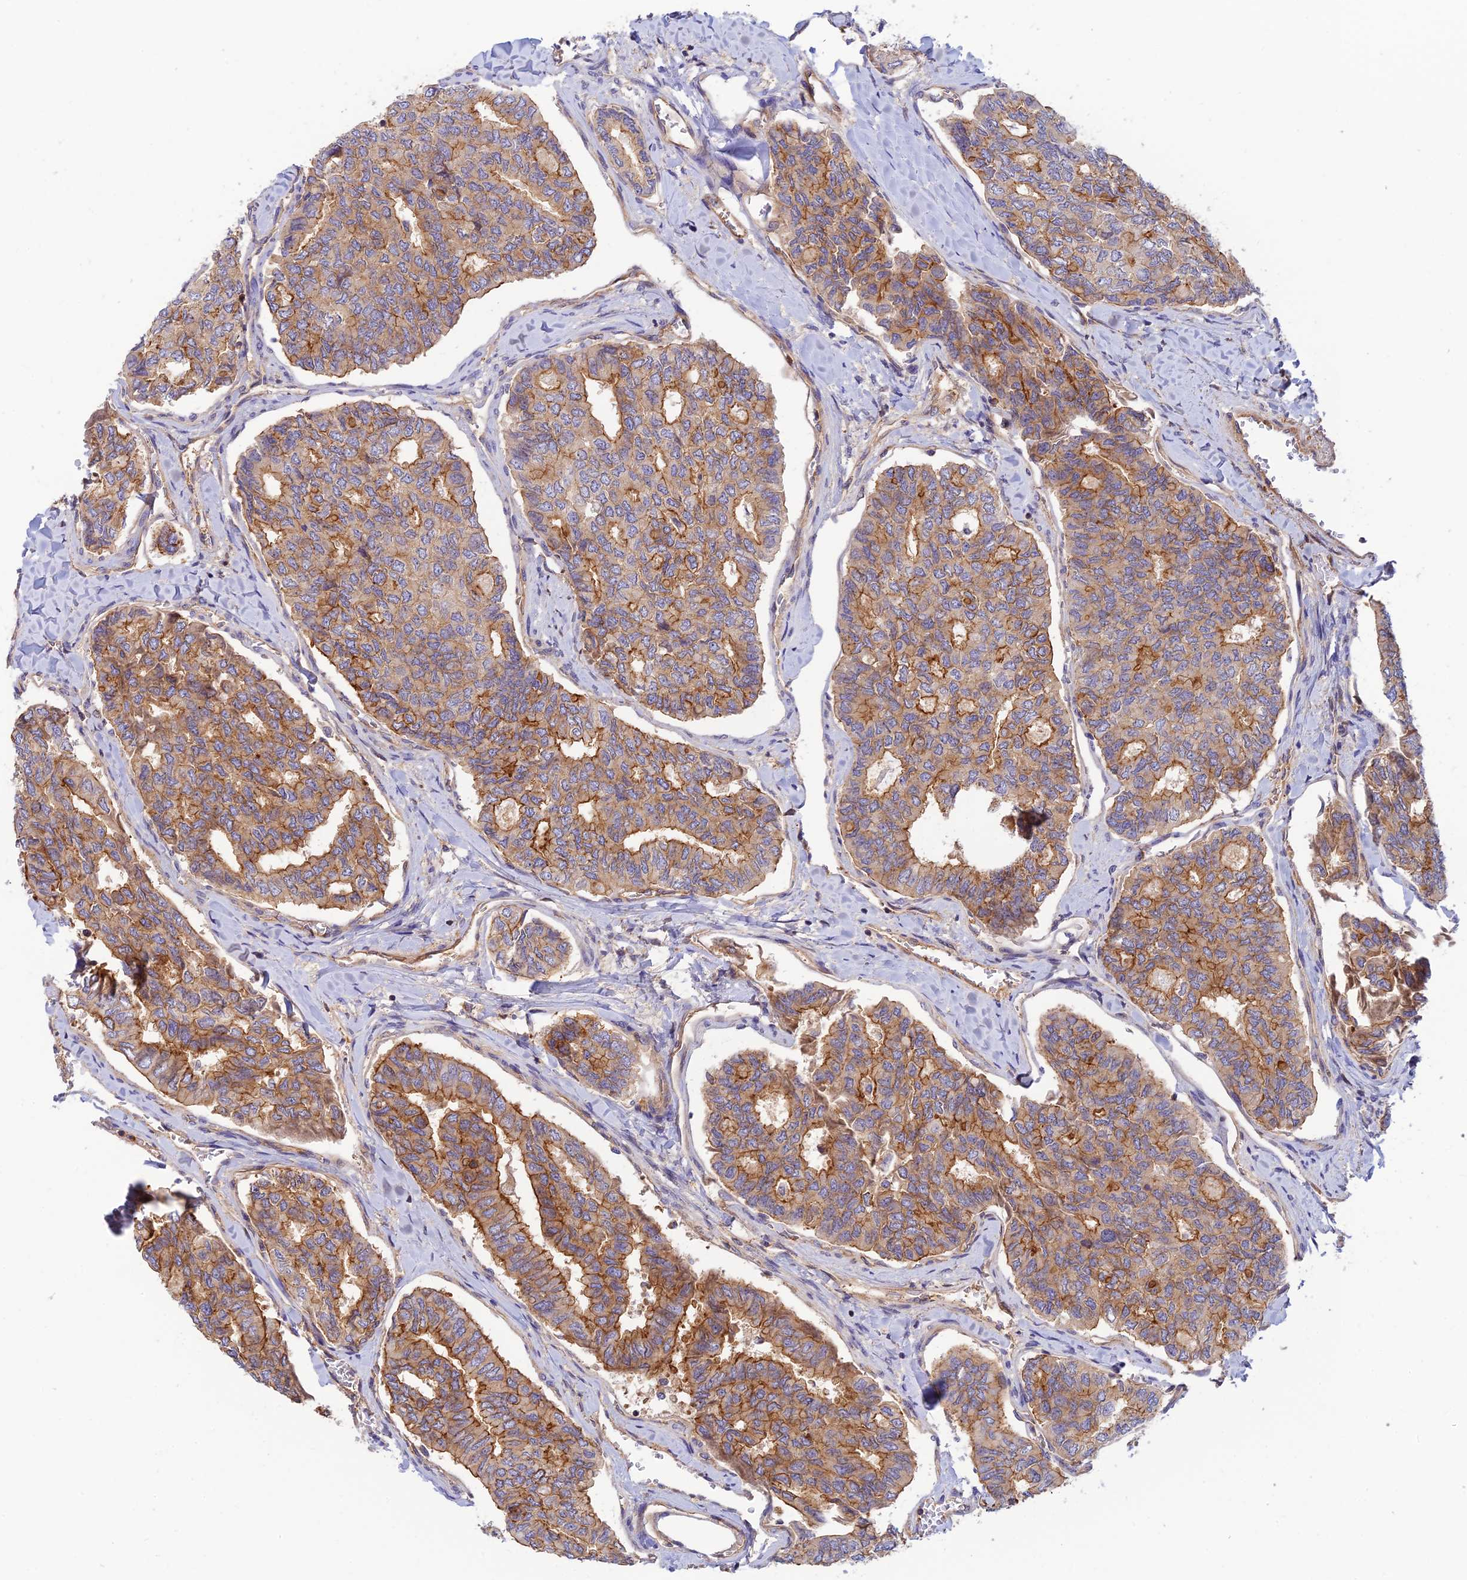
{"staining": {"intensity": "strong", "quantity": "25%-75%", "location": "cytoplasmic/membranous"}, "tissue": "thyroid cancer", "cell_type": "Tumor cells", "image_type": "cancer", "snomed": [{"axis": "morphology", "description": "Papillary adenocarcinoma, NOS"}, {"axis": "topography", "description": "Thyroid gland"}], "caption": "Tumor cells show strong cytoplasmic/membranous expression in approximately 25%-75% of cells in thyroid papillary adenocarcinoma.", "gene": "PPP1R12C", "patient": {"sex": "female", "age": 35}}